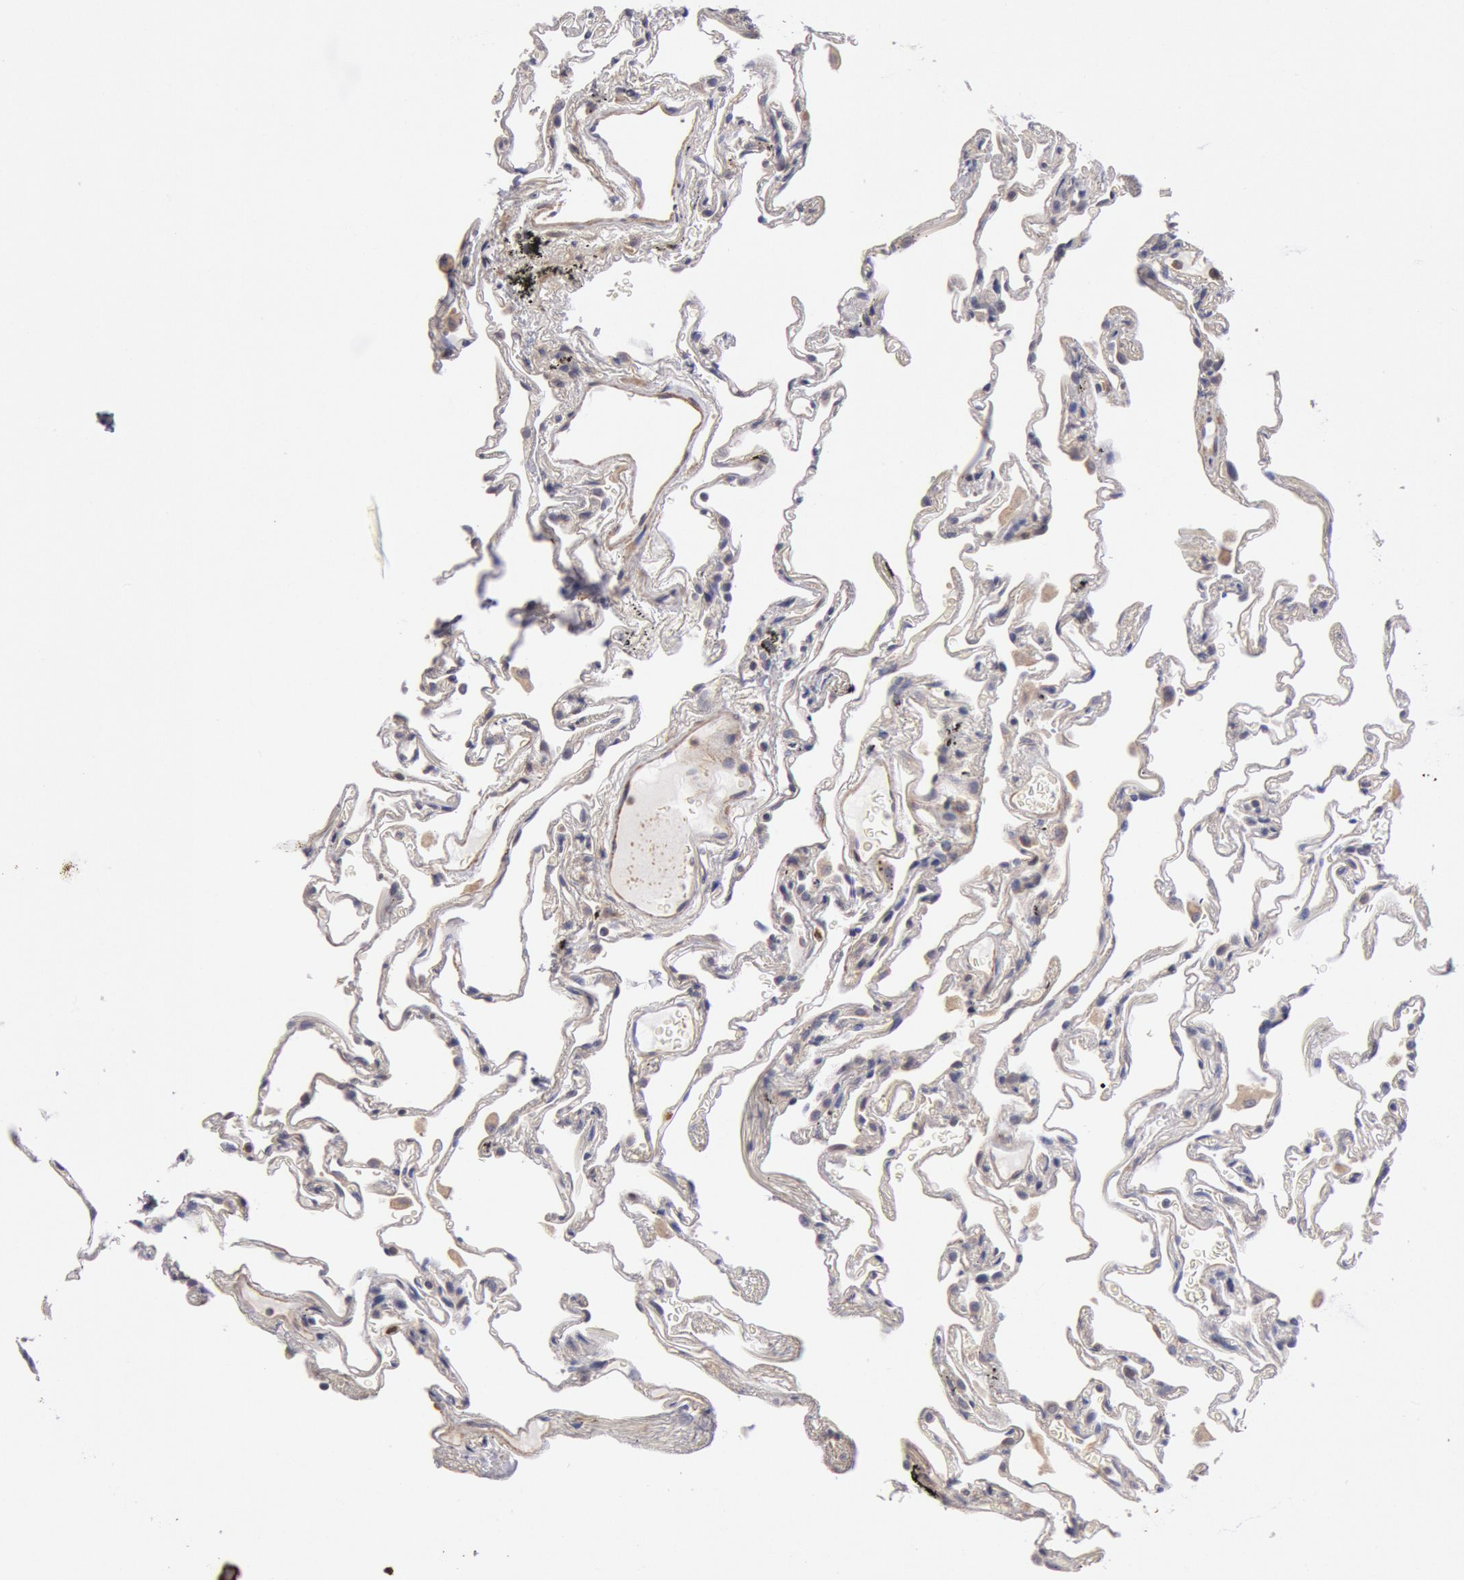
{"staining": {"intensity": "weak", "quantity": "<25%", "location": "cytoplasmic/membranous"}, "tissue": "lung", "cell_type": "Alveolar cells", "image_type": "normal", "snomed": [{"axis": "morphology", "description": "Normal tissue, NOS"}, {"axis": "morphology", "description": "Inflammation, NOS"}, {"axis": "topography", "description": "Lung"}], "caption": "Immunohistochemistry (IHC) image of normal human lung stained for a protein (brown), which exhibits no staining in alveolar cells.", "gene": "TMED8", "patient": {"sex": "male", "age": 69}}